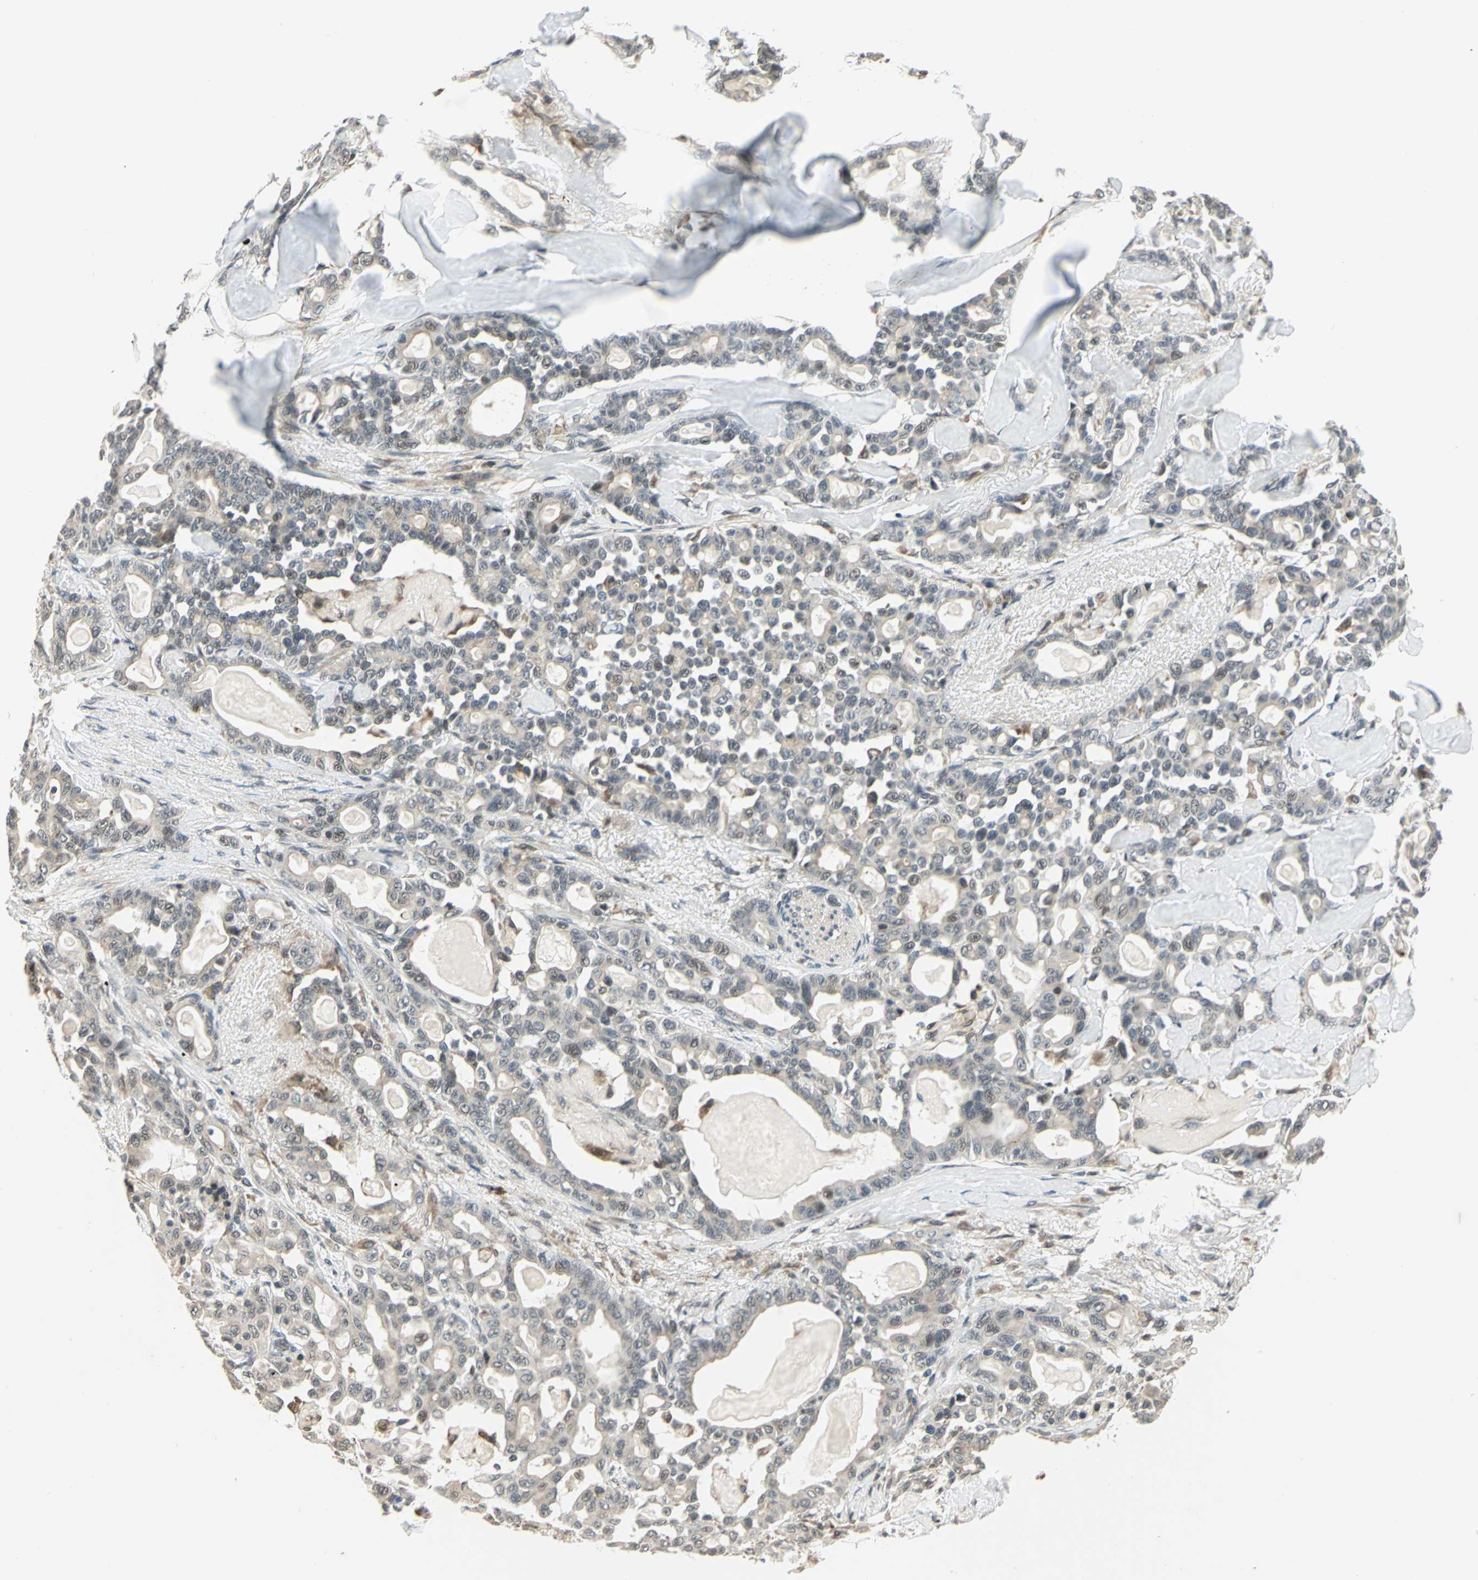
{"staining": {"intensity": "weak", "quantity": "25%-75%", "location": "cytoplasmic/membranous"}, "tissue": "pancreatic cancer", "cell_type": "Tumor cells", "image_type": "cancer", "snomed": [{"axis": "morphology", "description": "Adenocarcinoma, NOS"}, {"axis": "topography", "description": "Pancreas"}], "caption": "A histopathology image of pancreatic cancer stained for a protein reveals weak cytoplasmic/membranous brown staining in tumor cells.", "gene": "PLAGL2", "patient": {"sex": "male", "age": 63}}